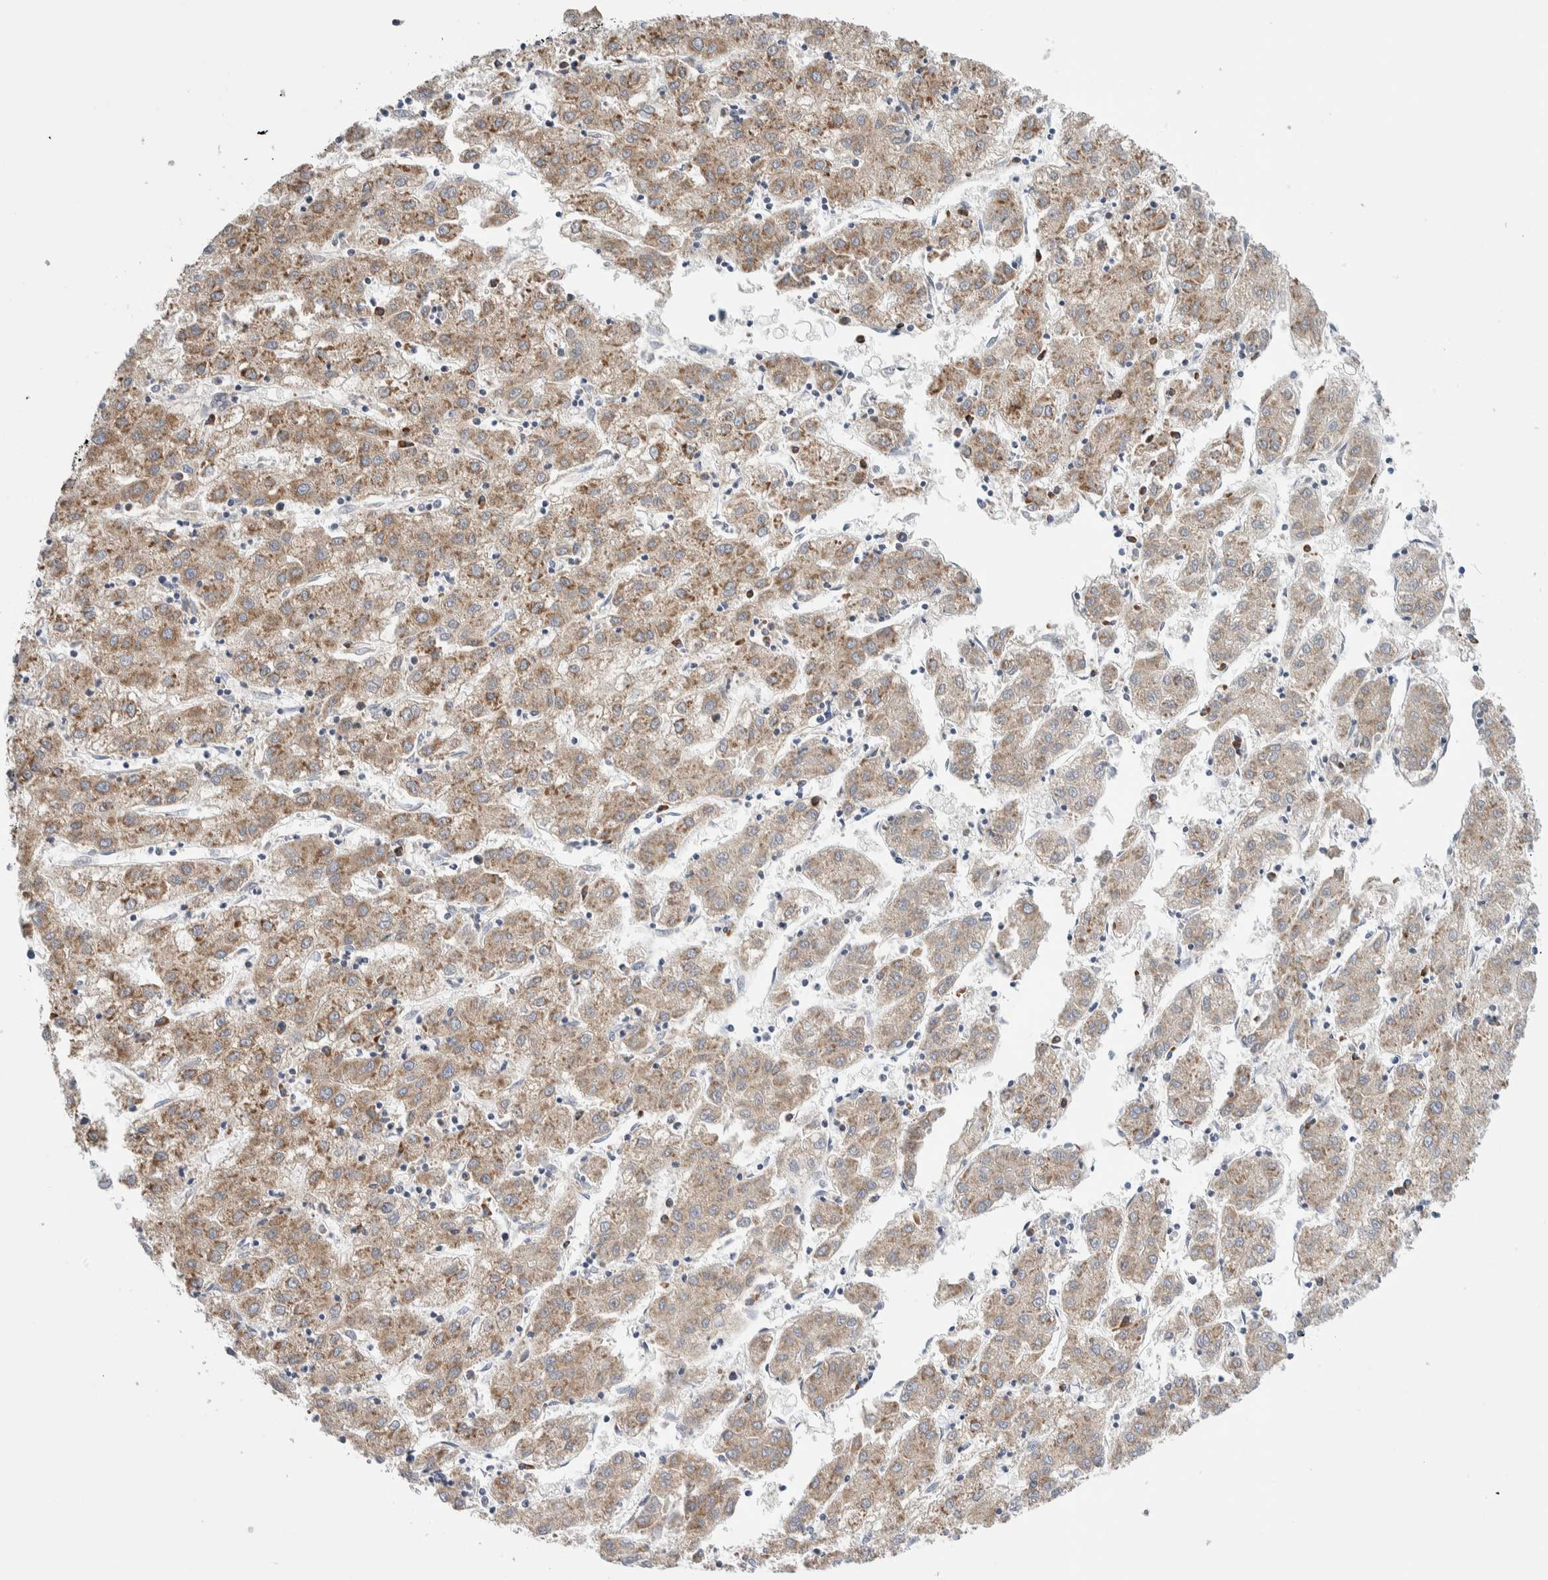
{"staining": {"intensity": "moderate", "quantity": ">75%", "location": "cytoplasmic/membranous"}, "tissue": "liver cancer", "cell_type": "Tumor cells", "image_type": "cancer", "snomed": [{"axis": "morphology", "description": "Carcinoma, Hepatocellular, NOS"}, {"axis": "topography", "description": "Liver"}], "caption": "Tumor cells demonstrate medium levels of moderate cytoplasmic/membranous staining in about >75% of cells in human liver cancer (hepatocellular carcinoma).", "gene": "RACK1", "patient": {"sex": "male", "age": 72}}